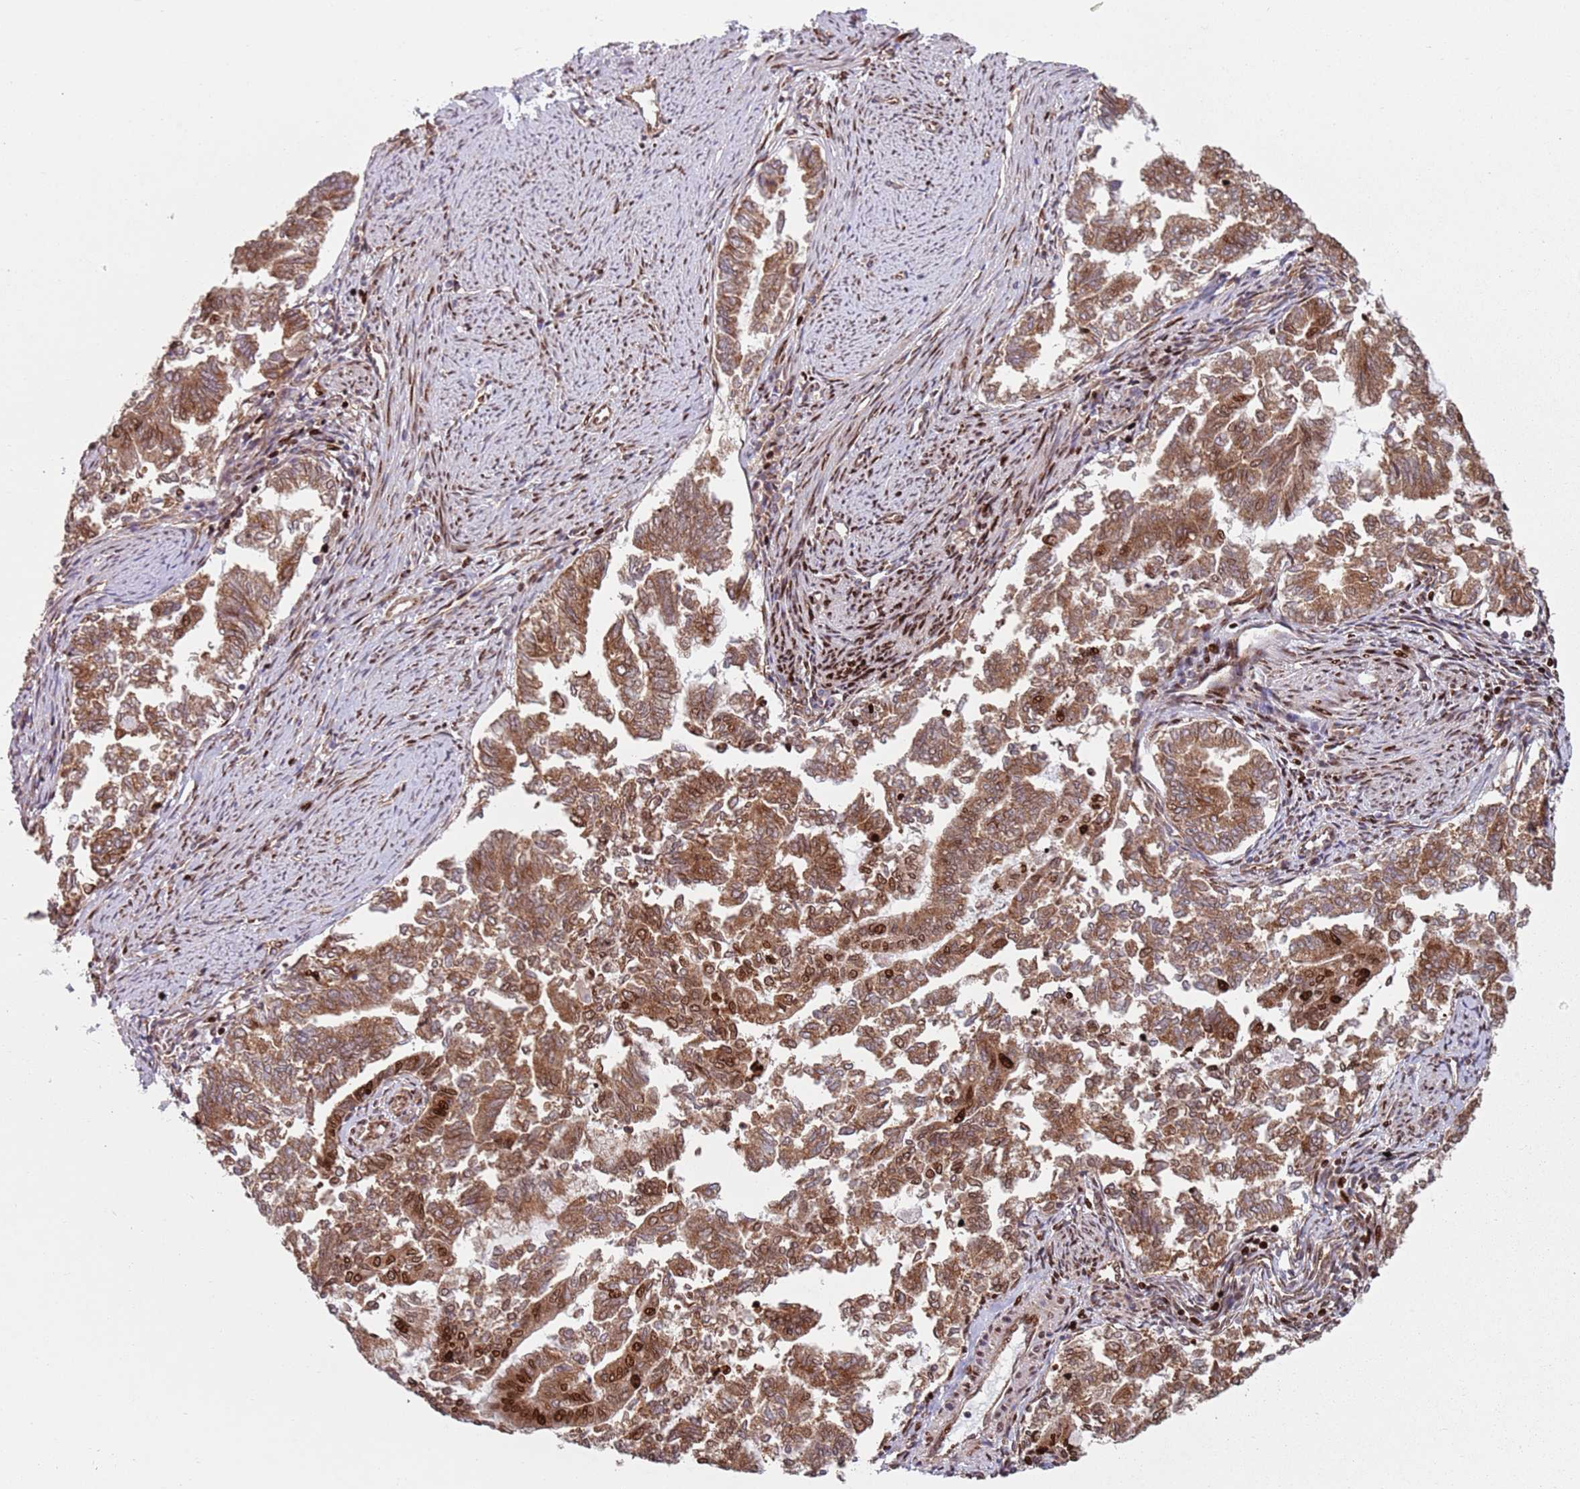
{"staining": {"intensity": "moderate", "quantity": ">75%", "location": "cytoplasmic/membranous,nuclear"}, "tissue": "endometrial cancer", "cell_type": "Tumor cells", "image_type": "cancer", "snomed": [{"axis": "morphology", "description": "Adenocarcinoma, NOS"}, {"axis": "topography", "description": "Endometrium"}], "caption": "Immunohistochemical staining of endometrial cancer (adenocarcinoma) reveals moderate cytoplasmic/membranous and nuclear protein expression in about >75% of tumor cells.", "gene": "HNRNPLL", "patient": {"sex": "female", "age": 79}}